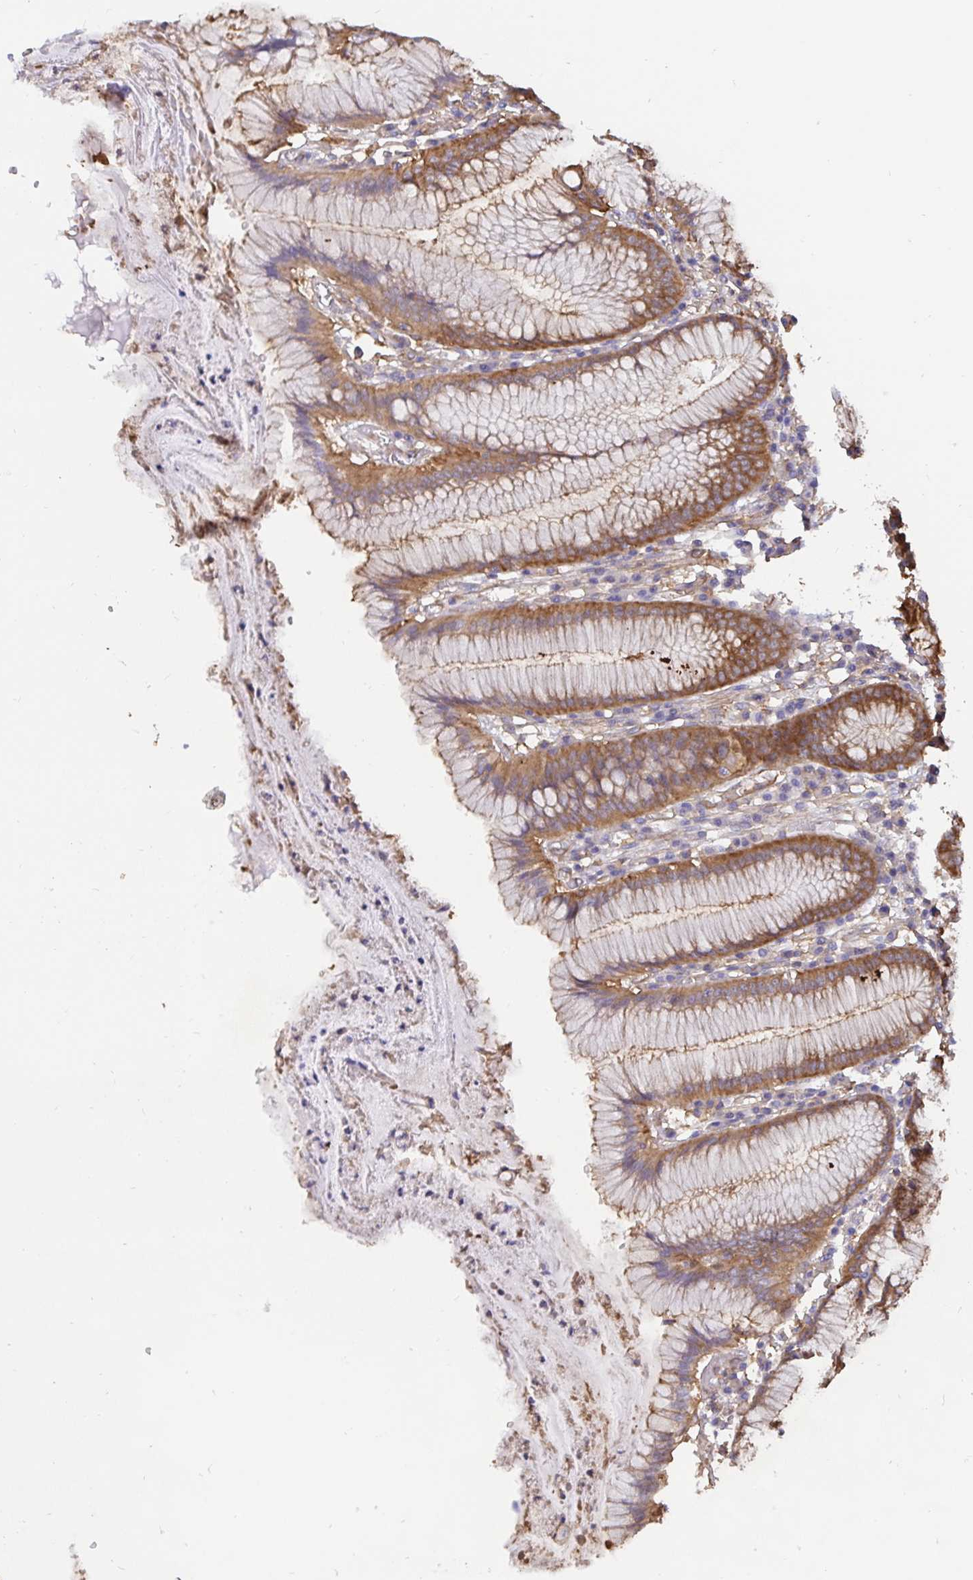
{"staining": {"intensity": "moderate", "quantity": "25%-75%", "location": "cytoplasmic/membranous"}, "tissue": "stomach", "cell_type": "Glandular cells", "image_type": "normal", "snomed": [{"axis": "morphology", "description": "Normal tissue, NOS"}, {"axis": "topography", "description": "Stomach"}], "caption": "DAB (3,3'-diaminobenzidine) immunohistochemical staining of benign human stomach reveals moderate cytoplasmic/membranous protein expression in approximately 25%-75% of glandular cells. The staining was performed using DAB (3,3'-diaminobenzidine) to visualize the protein expression in brown, while the nuclei were stained in blue with hematoxylin (Magnification: 20x).", "gene": "ANXA2", "patient": {"sex": "male", "age": 55}}